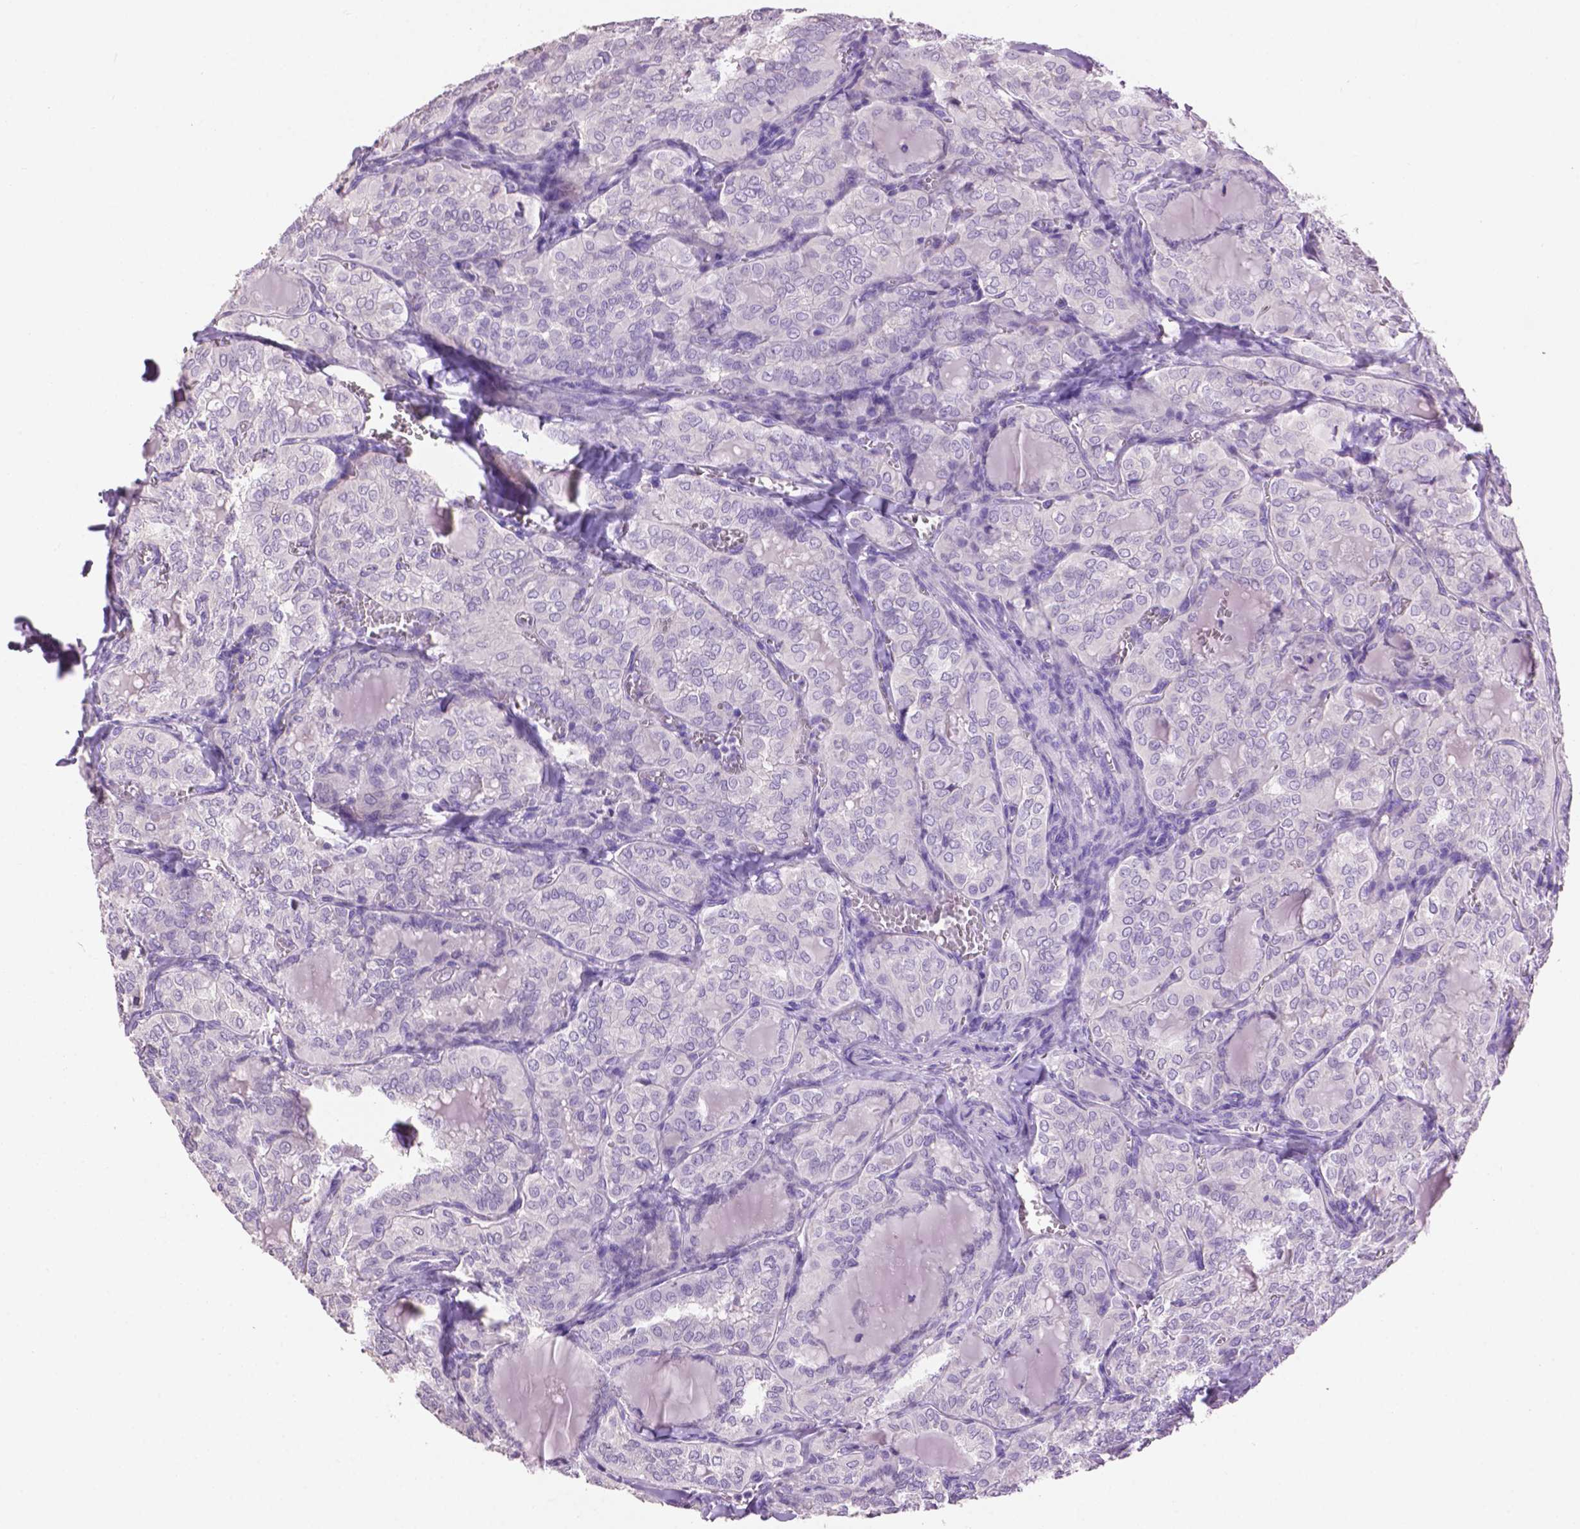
{"staining": {"intensity": "negative", "quantity": "none", "location": "none"}, "tissue": "thyroid cancer", "cell_type": "Tumor cells", "image_type": "cancer", "snomed": [{"axis": "morphology", "description": "Papillary adenocarcinoma, NOS"}, {"axis": "topography", "description": "Thyroid gland"}], "caption": "This is an immunohistochemistry (IHC) micrograph of human thyroid papillary adenocarcinoma. There is no staining in tumor cells.", "gene": "CRYBA4", "patient": {"sex": "female", "age": 41}}